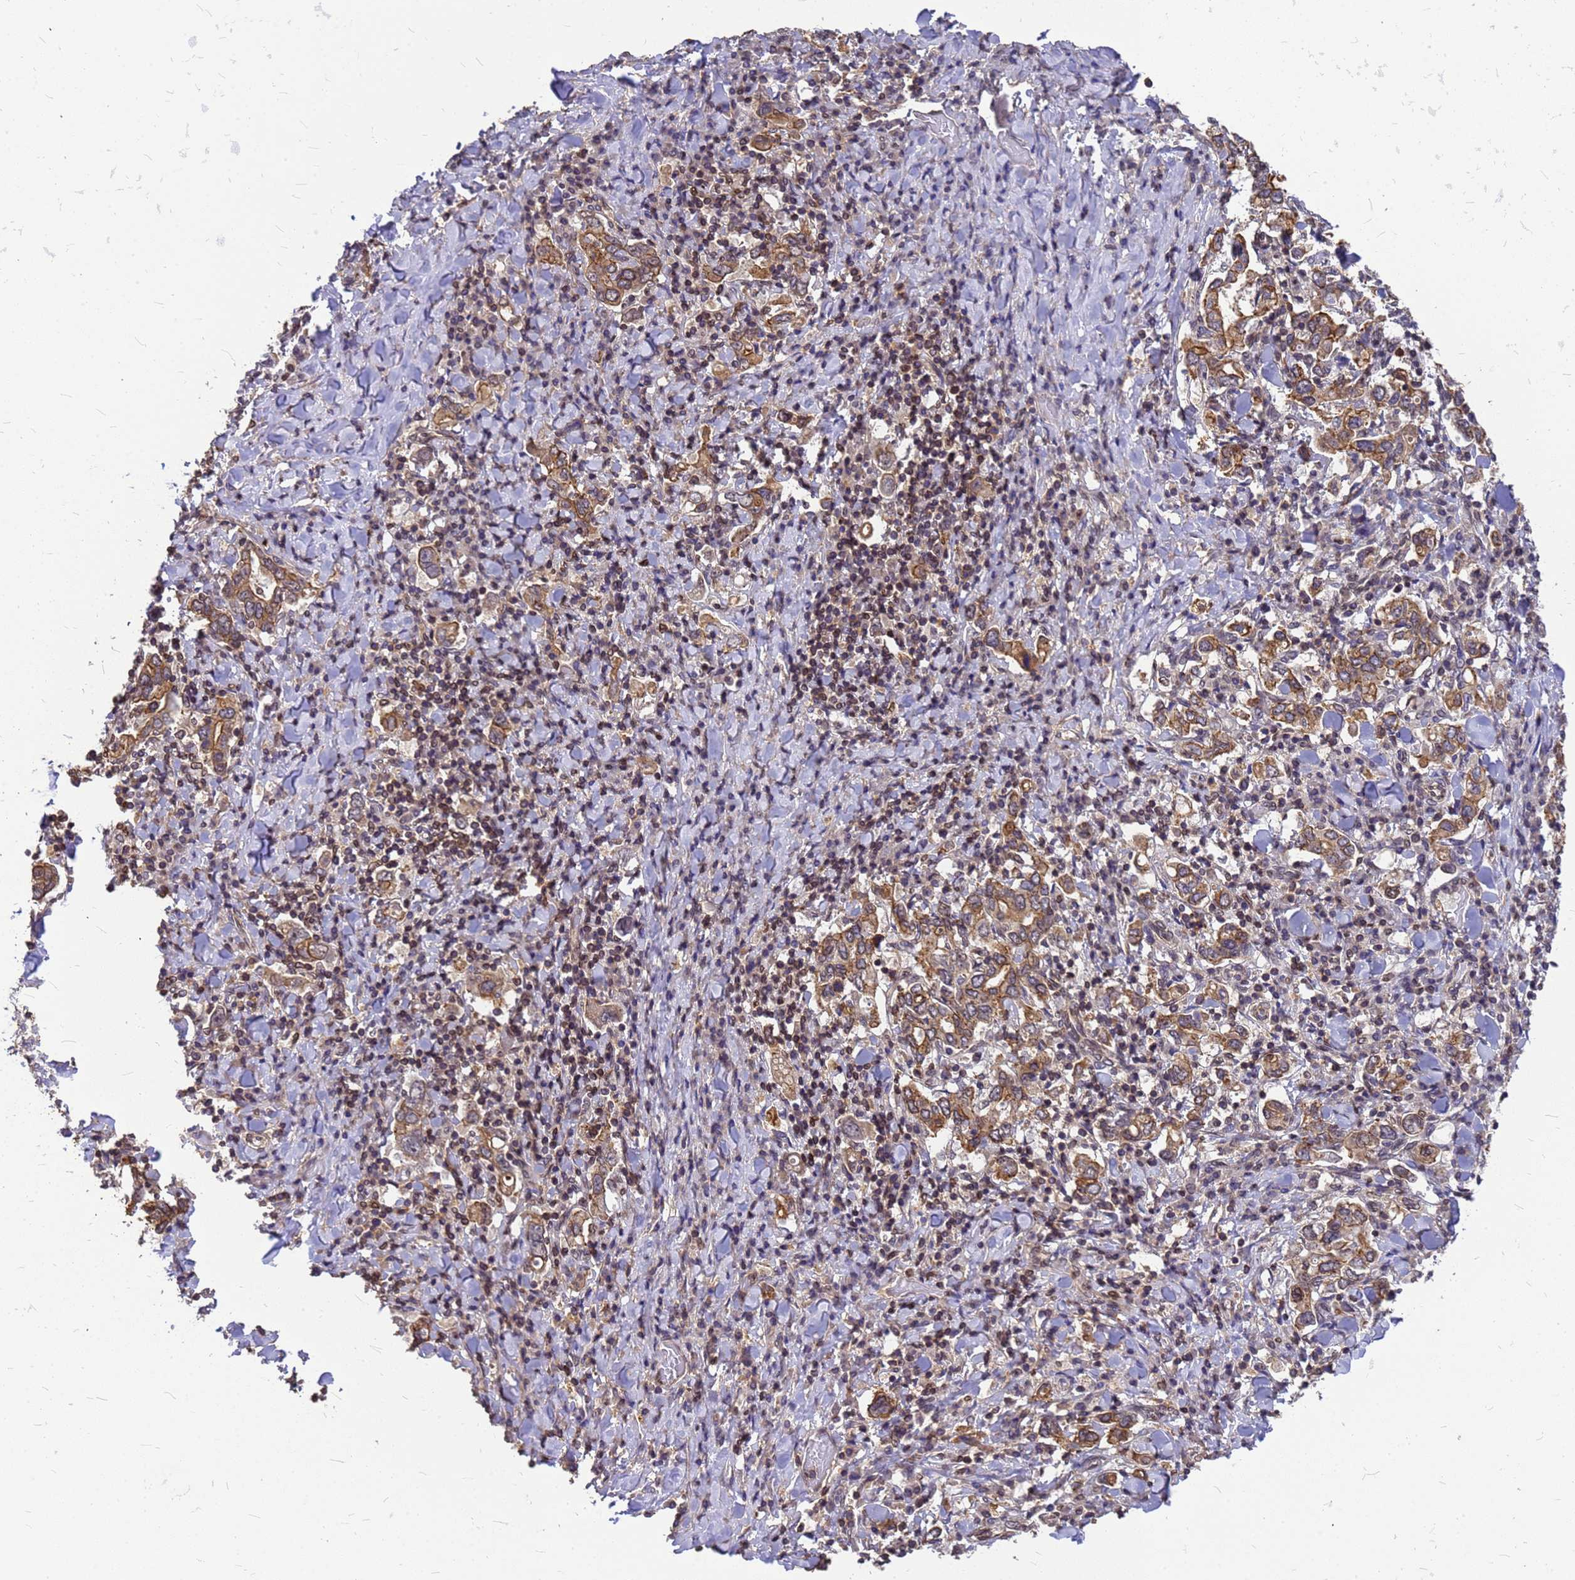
{"staining": {"intensity": "moderate", "quantity": ">75%", "location": "cytoplasmic/membranous"}, "tissue": "stomach cancer", "cell_type": "Tumor cells", "image_type": "cancer", "snomed": [{"axis": "morphology", "description": "Adenocarcinoma, NOS"}, {"axis": "topography", "description": "Stomach, upper"}], "caption": "Immunohistochemical staining of stomach cancer (adenocarcinoma) exhibits medium levels of moderate cytoplasmic/membranous expression in approximately >75% of tumor cells.", "gene": "C1orf35", "patient": {"sex": "male", "age": 62}}